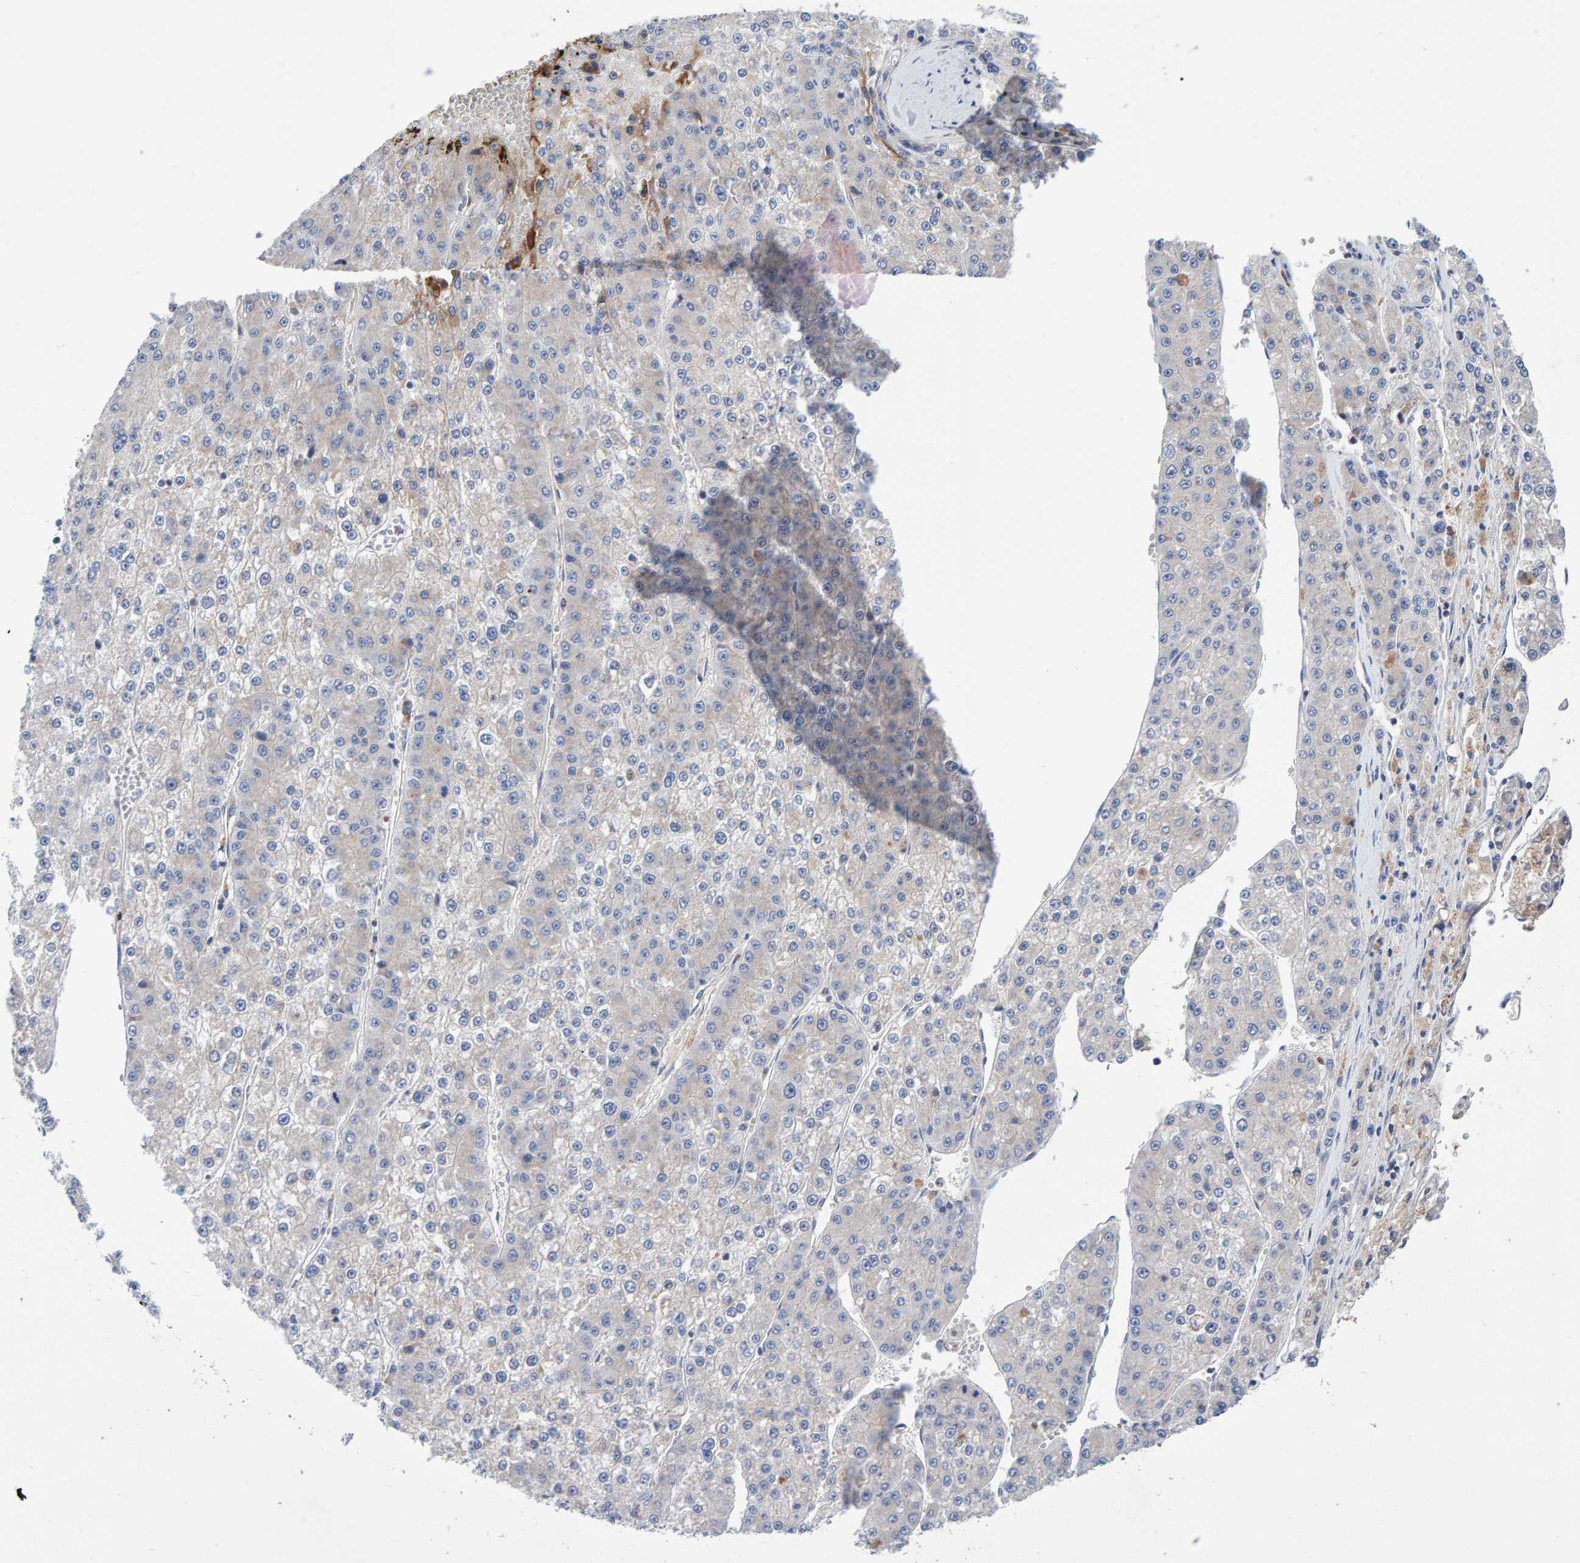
{"staining": {"intensity": "negative", "quantity": "none", "location": "none"}, "tissue": "liver cancer", "cell_type": "Tumor cells", "image_type": "cancer", "snomed": [{"axis": "morphology", "description": "Carcinoma, Hepatocellular, NOS"}, {"axis": "topography", "description": "Liver"}], "caption": "A high-resolution histopathology image shows immunohistochemistry staining of liver hepatocellular carcinoma, which reveals no significant staining in tumor cells. Brightfield microscopy of immunohistochemistry stained with DAB (3,3'-diaminobenzidine) (brown) and hematoxylin (blue), captured at high magnification.", "gene": "EFR3A", "patient": {"sex": "female", "age": 73}}